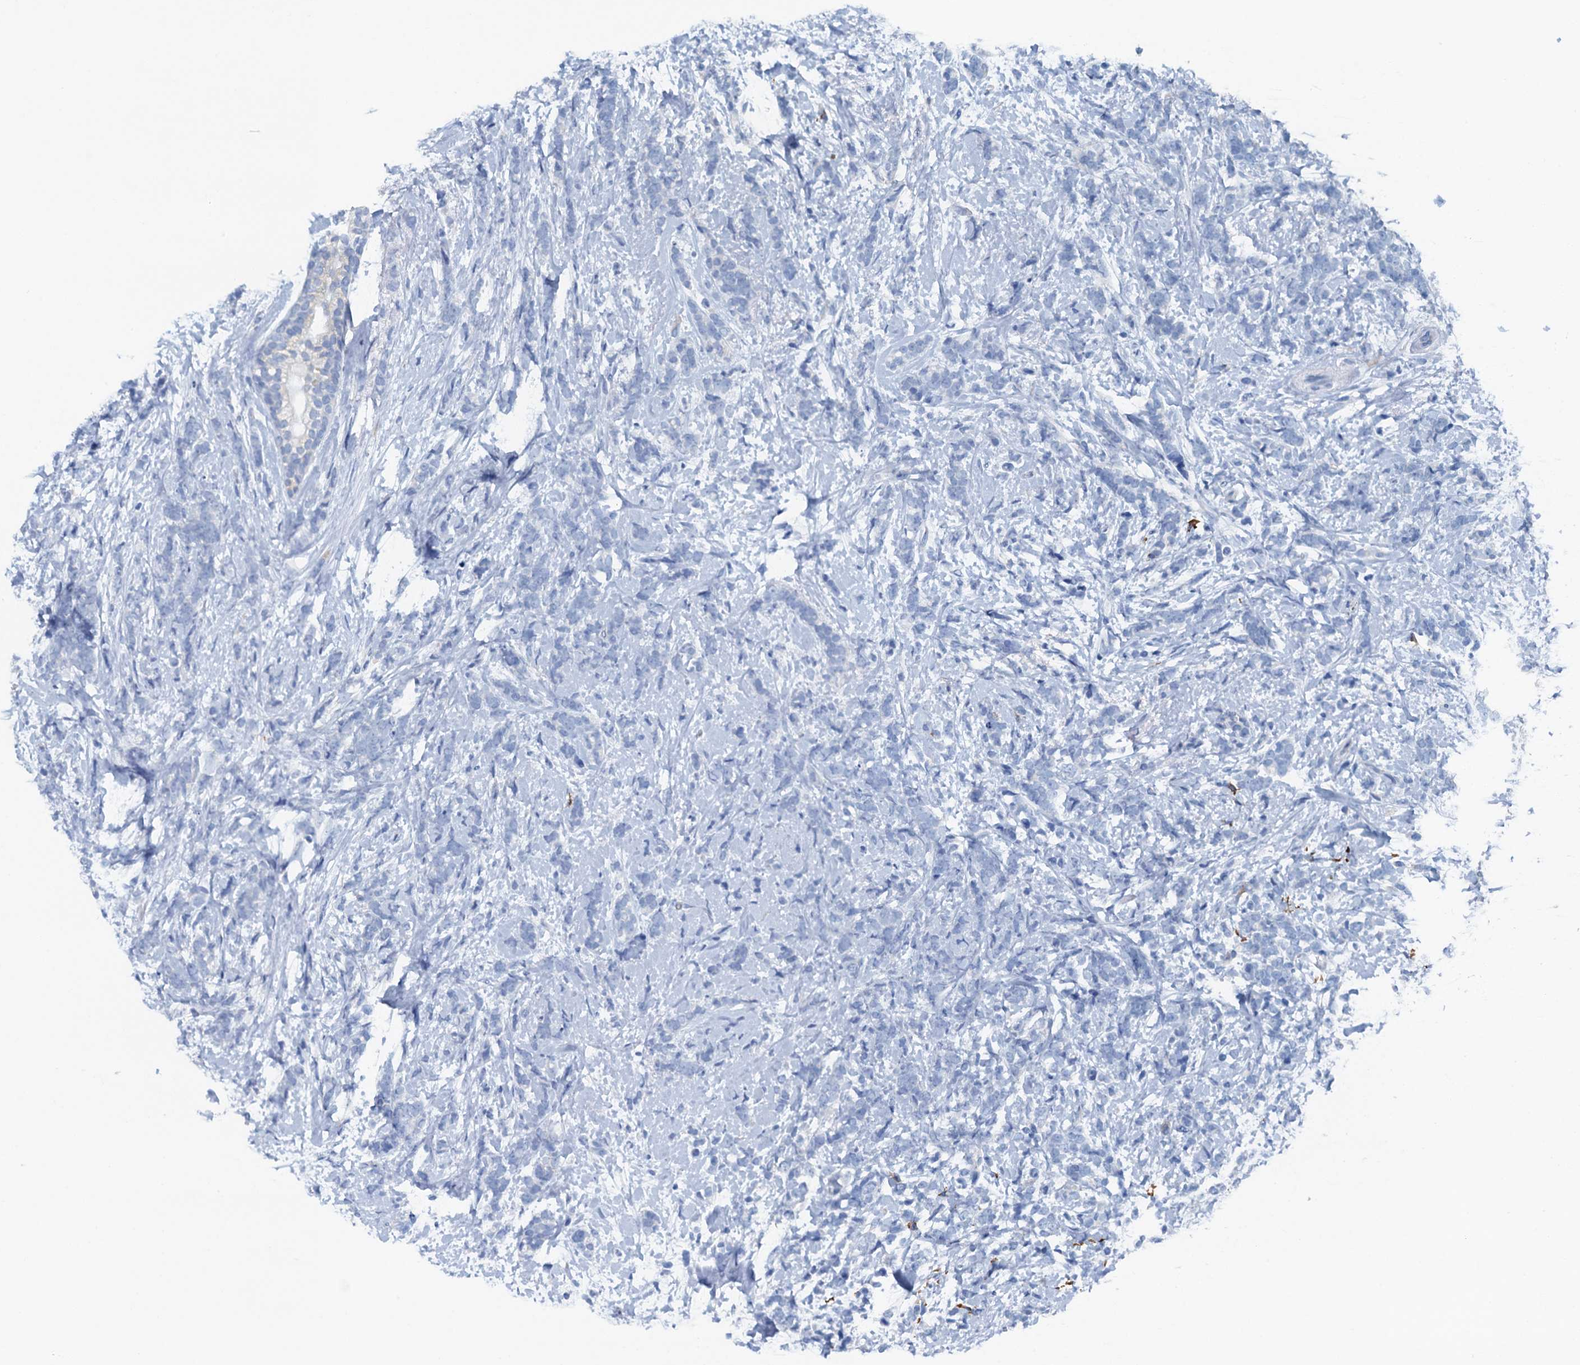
{"staining": {"intensity": "negative", "quantity": "none", "location": "none"}, "tissue": "breast cancer", "cell_type": "Tumor cells", "image_type": "cancer", "snomed": [{"axis": "morphology", "description": "Lobular carcinoma"}, {"axis": "topography", "description": "Breast"}], "caption": "A histopathology image of human breast cancer is negative for staining in tumor cells.", "gene": "CBLIF", "patient": {"sex": "female", "age": 58}}